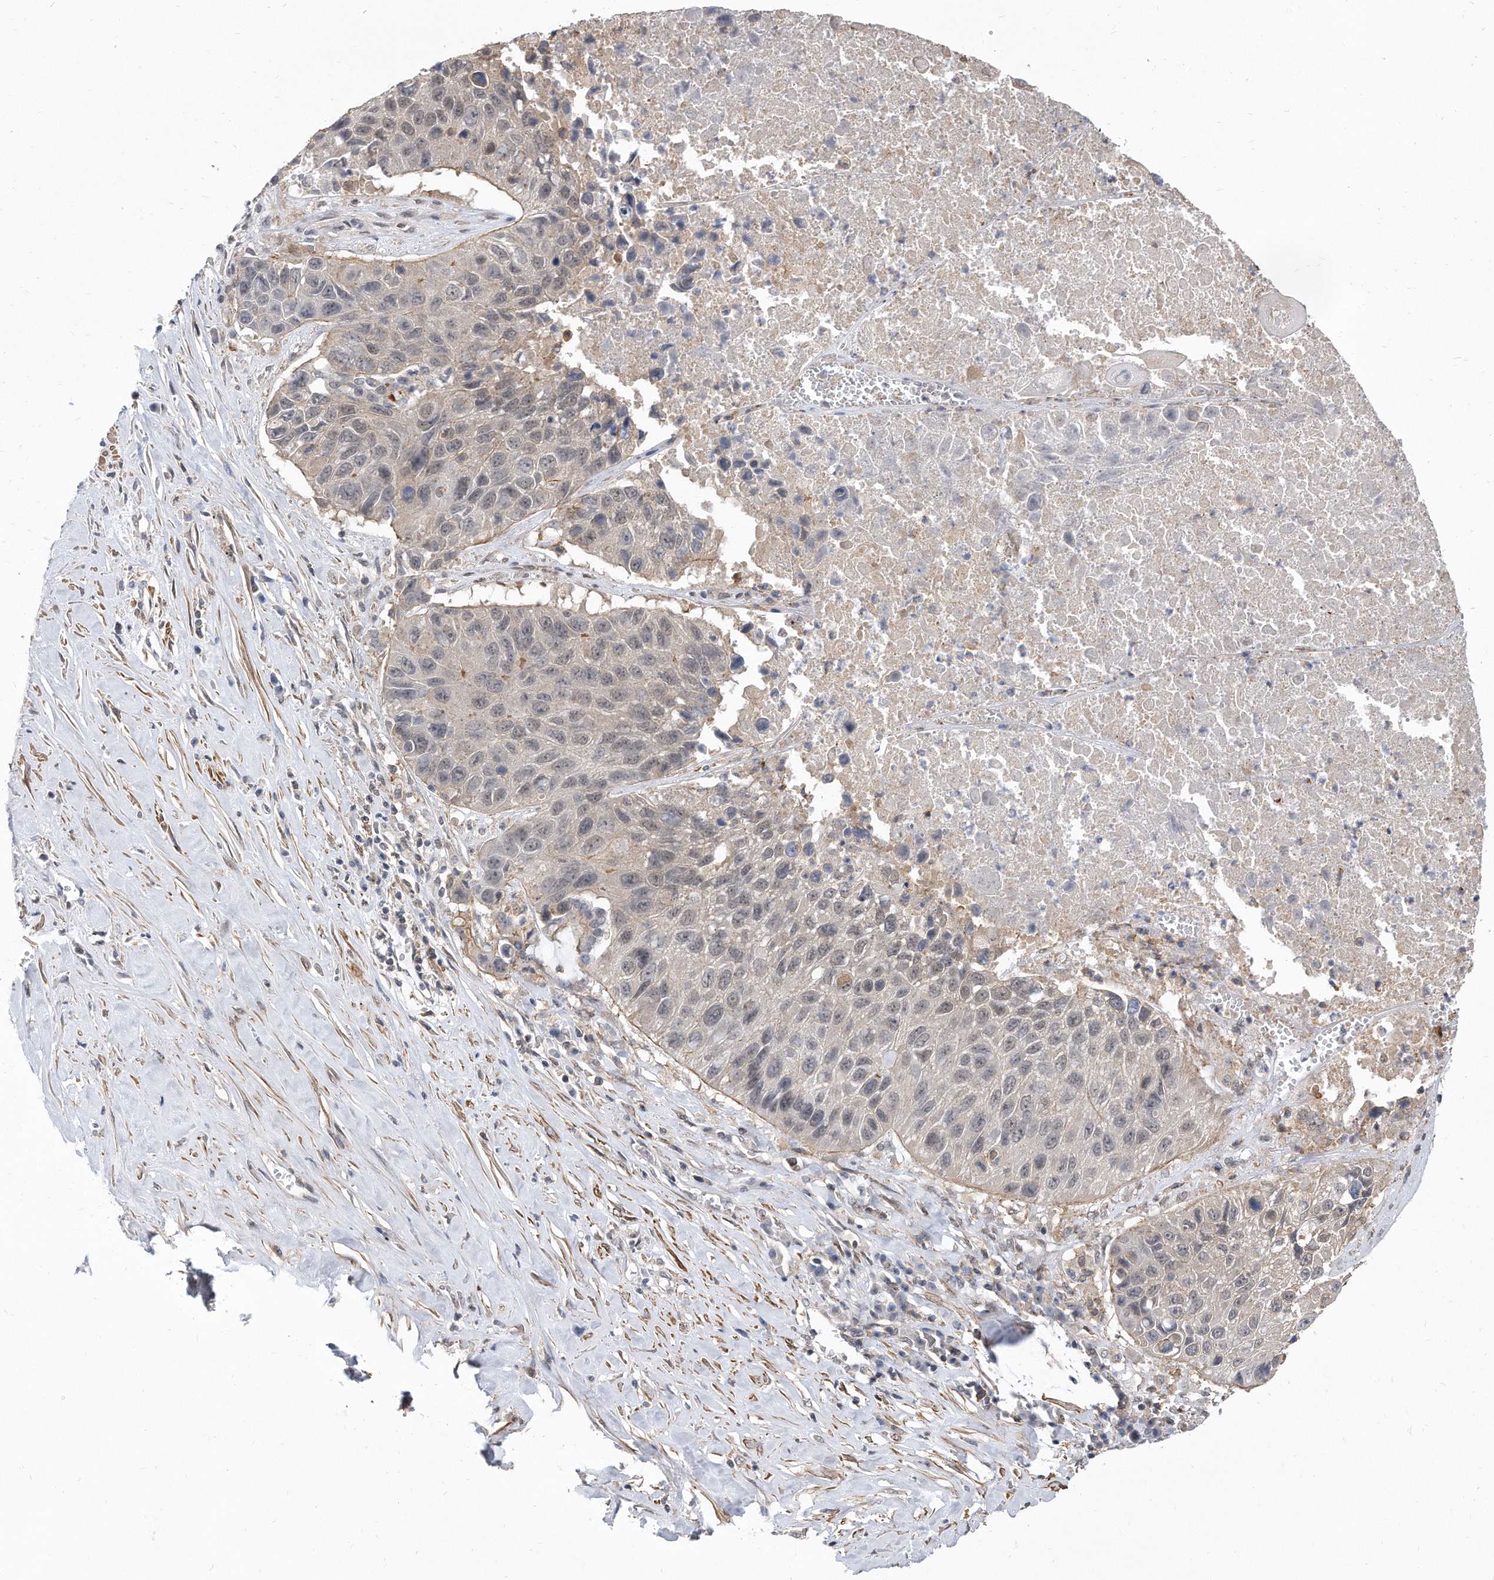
{"staining": {"intensity": "negative", "quantity": "none", "location": "none"}, "tissue": "lung cancer", "cell_type": "Tumor cells", "image_type": "cancer", "snomed": [{"axis": "morphology", "description": "Squamous cell carcinoma, NOS"}, {"axis": "topography", "description": "Lung"}], "caption": "This is an IHC image of lung cancer. There is no expression in tumor cells.", "gene": "TCP1", "patient": {"sex": "male", "age": 61}}